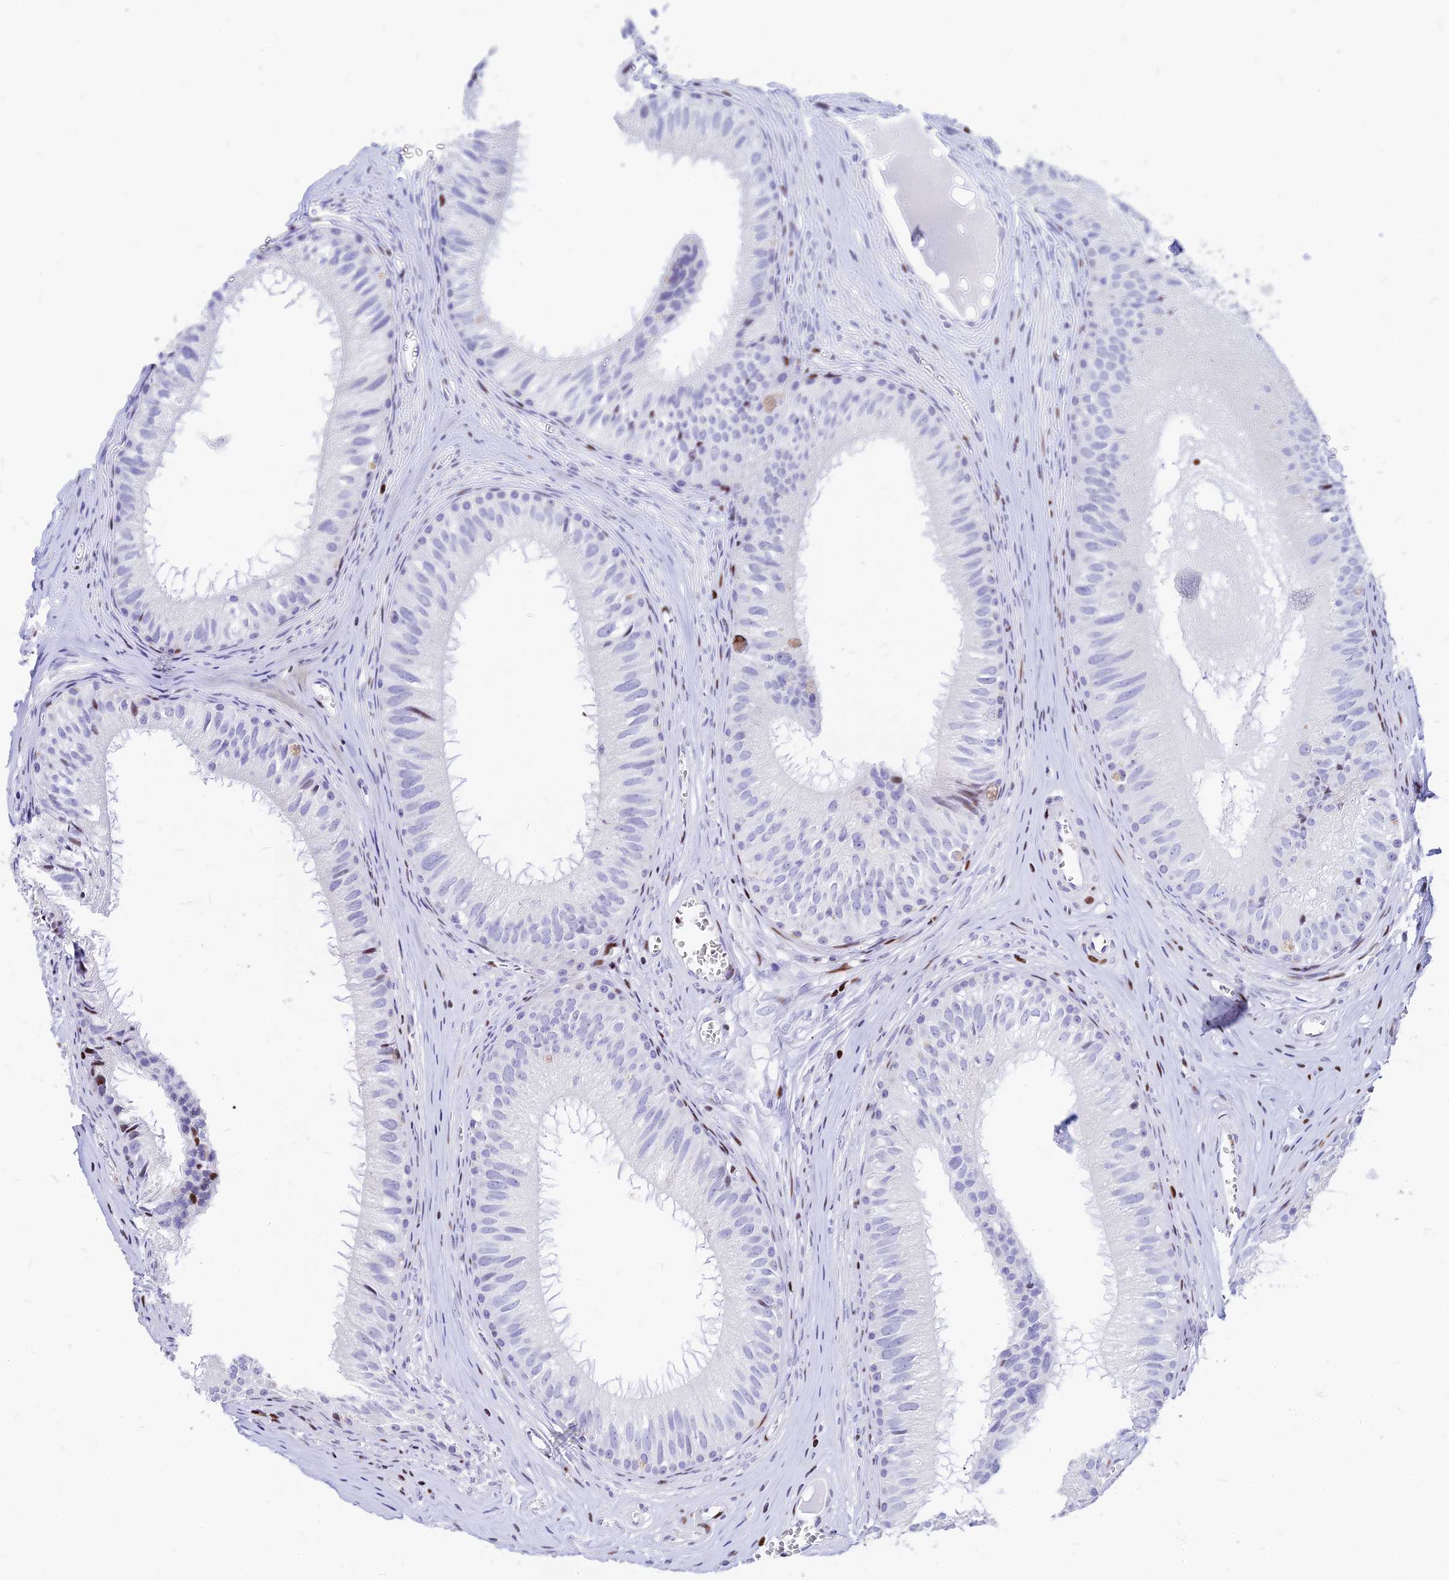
{"staining": {"intensity": "negative", "quantity": "none", "location": "none"}, "tissue": "epididymis", "cell_type": "Glandular cells", "image_type": "normal", "snomed": [{"axis": "morphology", "description": "Normal tissue, NOS"}, {"axis": "topography", "description": "Epididymis"}], "caption": "Photomicrograph shows no significant protein positivity in glandular cells of unremarkable epididymis. (Brightfield microscopy of DAB (3,3'-diaminobenzidine) IHC at high magnification).", "gene": "PRPS1", "patient": {"sex": "male", "age": 36}}